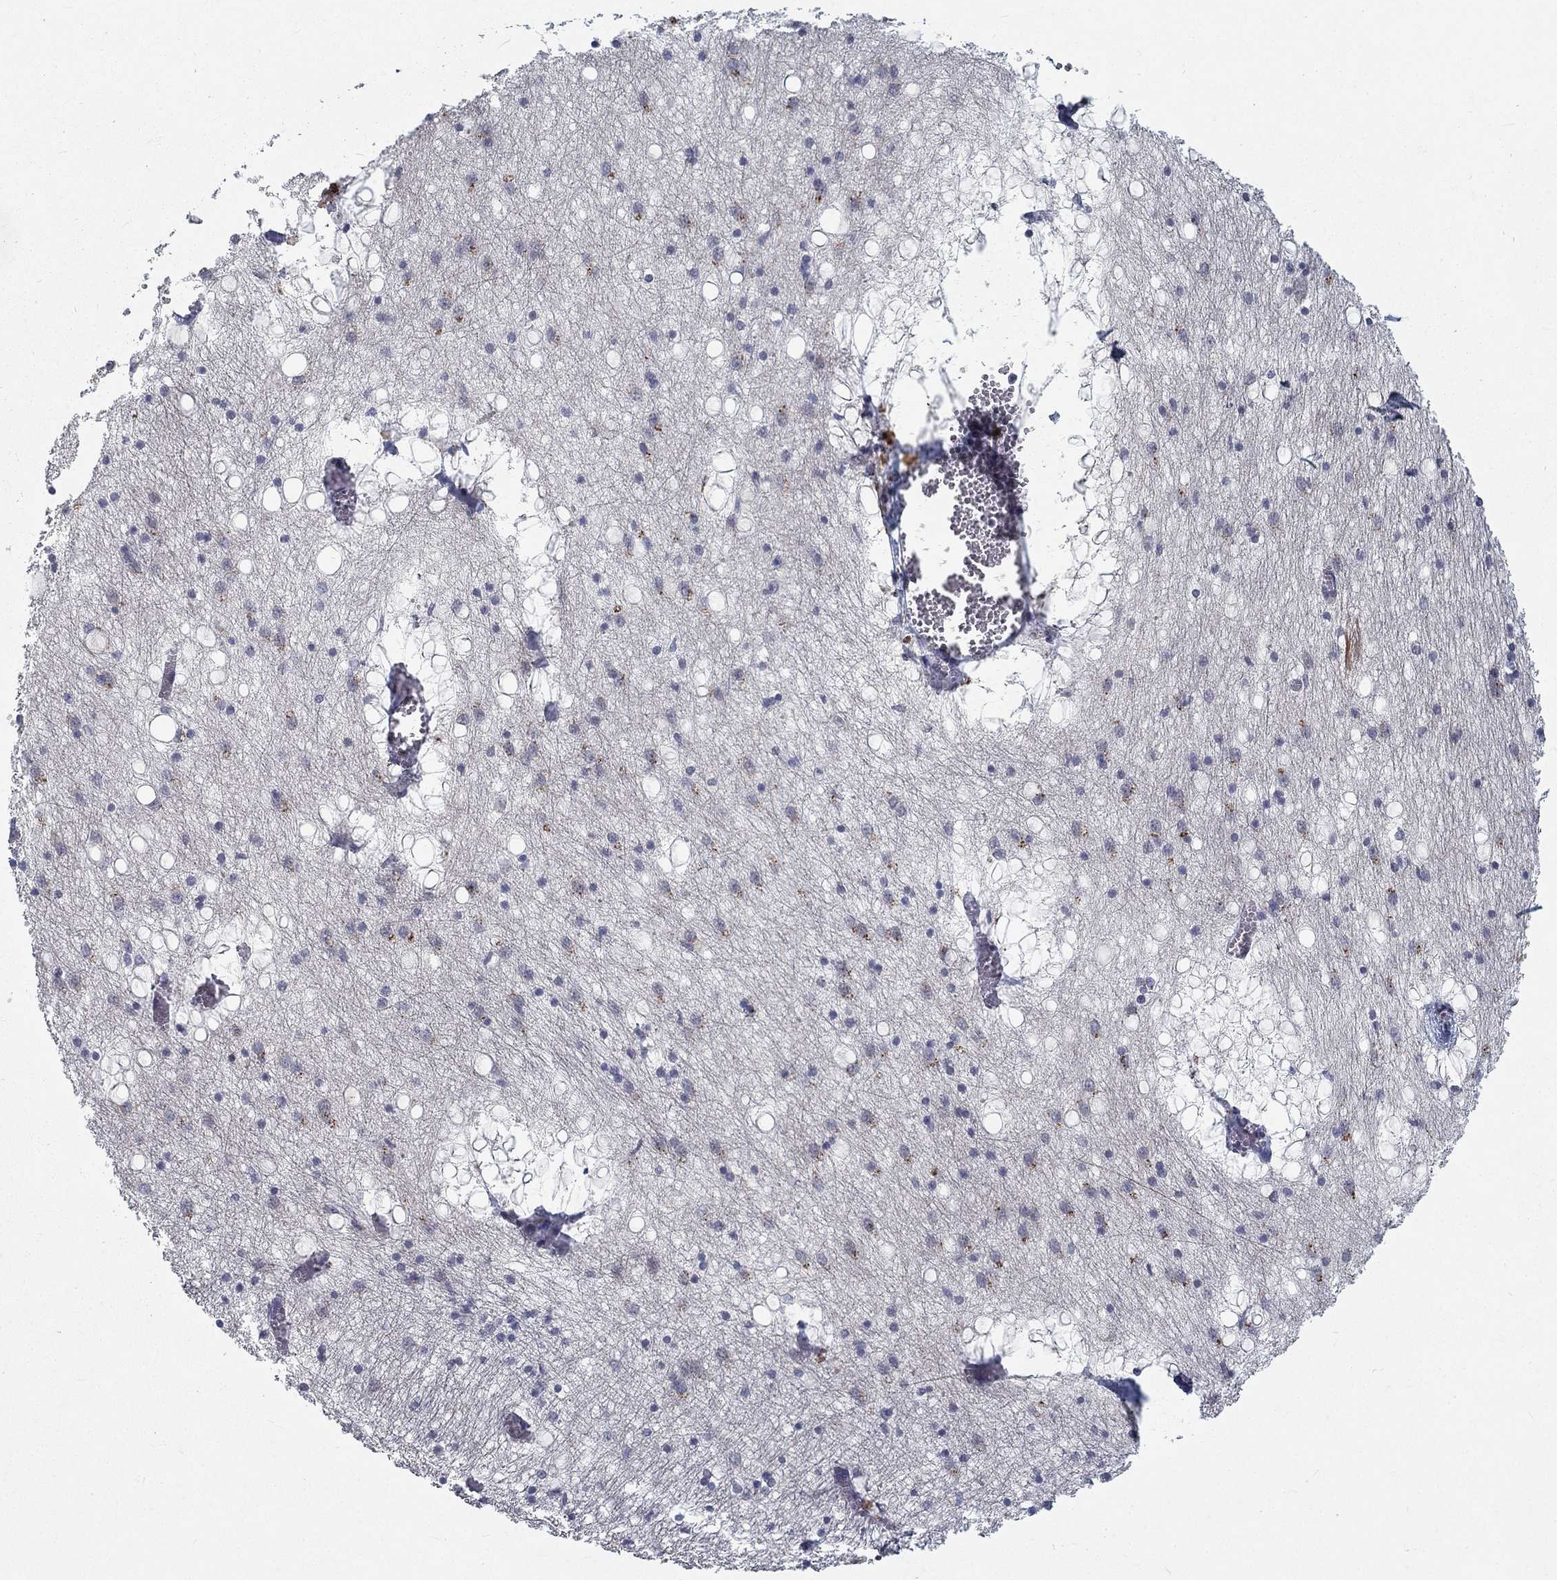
{"staining": {"intensity": "moderate", "quantity": "<25%", "location": "cytoplasmic/membranous"}, "tissue": "hippocampus", "cell_type": "Glial cells", "image_type": "normal", "snomed": [{"axis": "morphology", "description": "Normal tissue, NOS"}, {"axis": "topography", "description": "Lateral ventricle wall"}, {"axis": "topography", "description": "Hippocampus"}], "caption": "Human hippocampus stained for a protein (brown) demonstrates moderate cytoplasmic/membranous positive staining in about <25% of glial cells.", "gene": "MTSS2", "patient": {"sex": "female", "age": 63}}